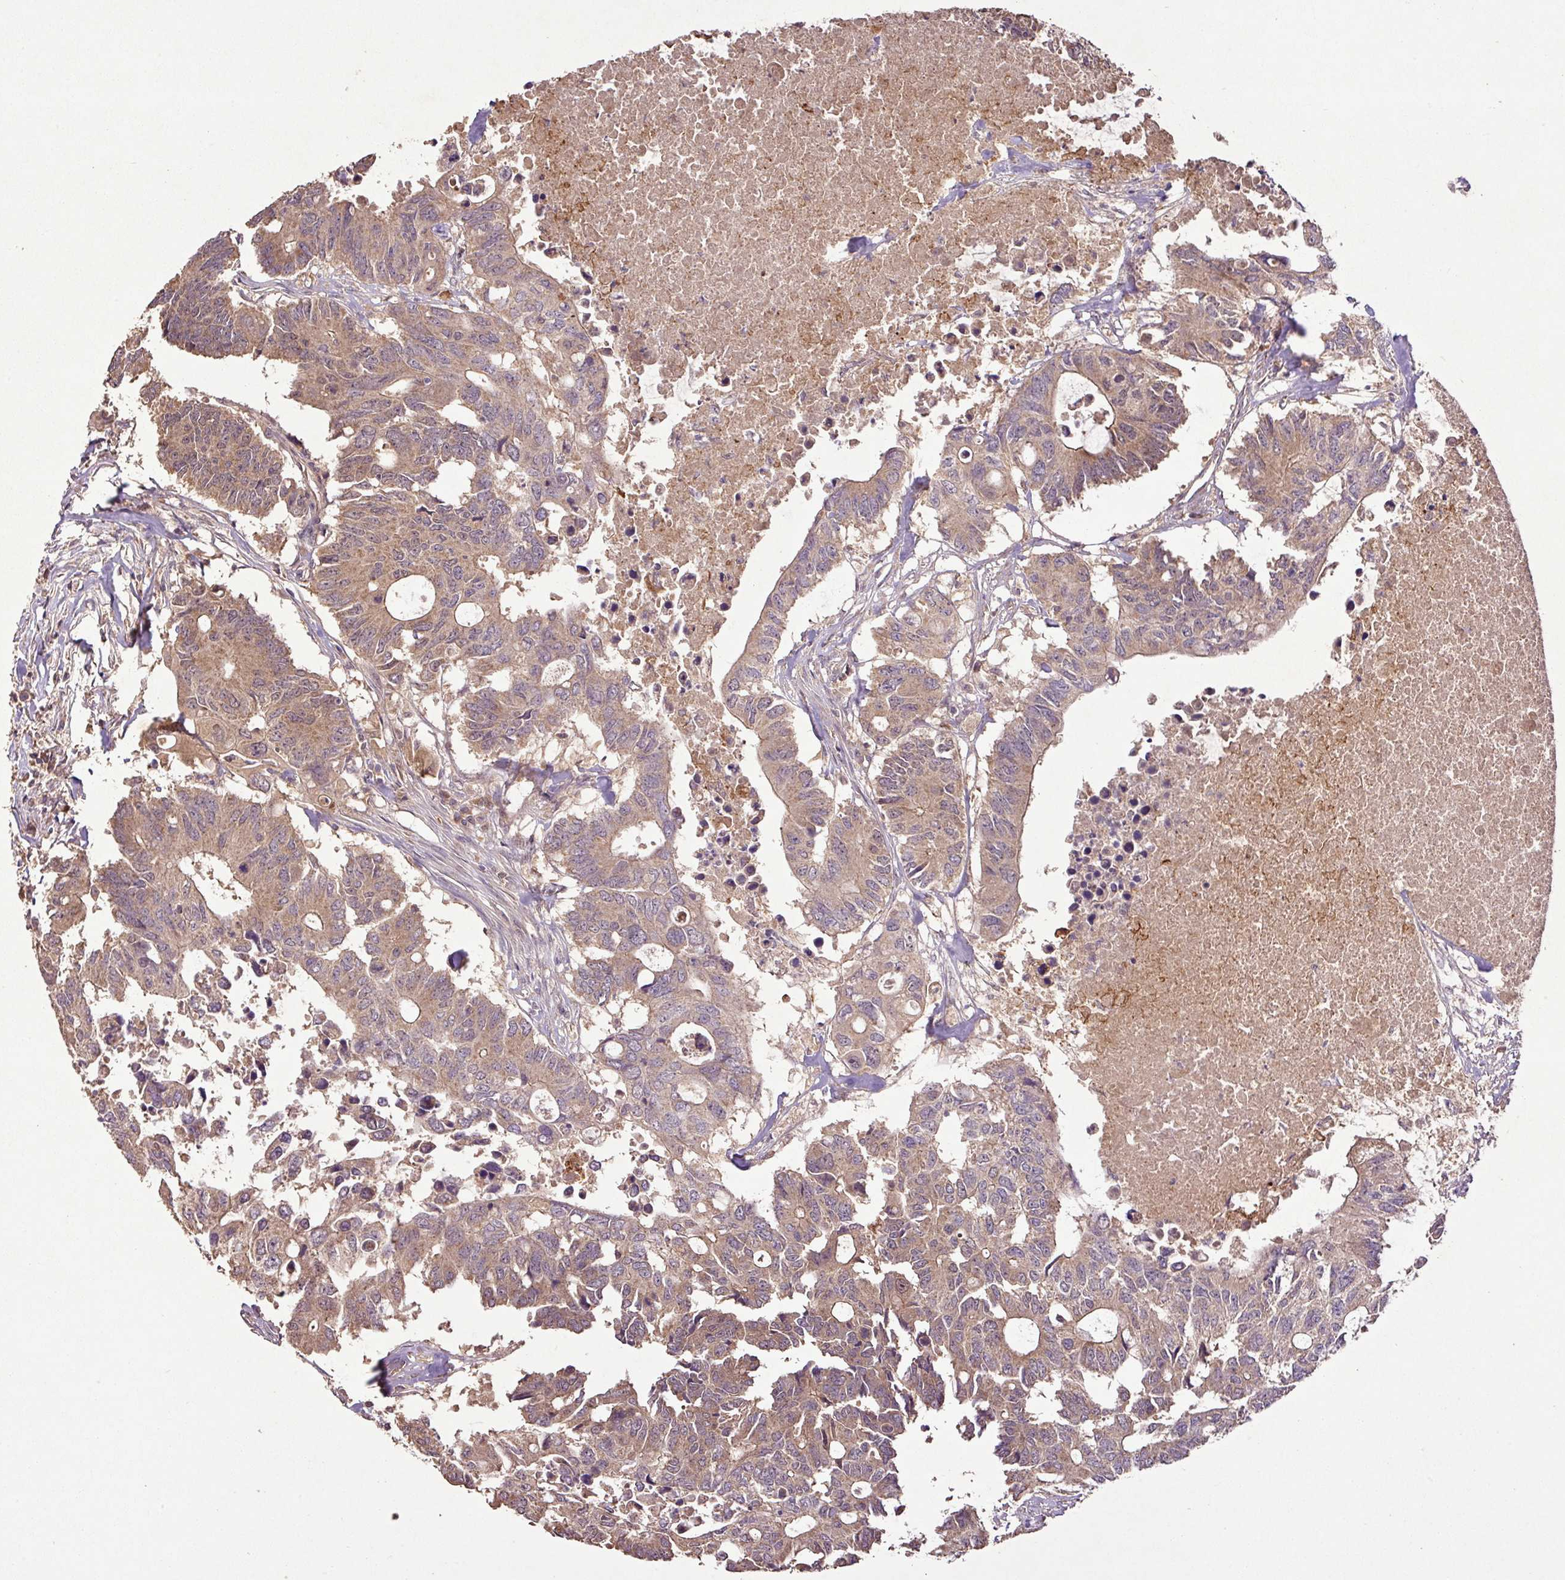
{"staining": {"intensity": "weak", "quantity": ">75%", "location": "cytoplasmic/membranous,nuclear"}, "tissue": "colorectal cancer", "cell_type": "Tumor cells", "image_type": "cancer", "snomed": [{"axis": "morphology", "description": "Adenocarcinoma, NOS"}, {"axis": "topography", "description": "Colon"}], "caption": "Colorectal adenocarcinoma tissue displays weak cytoplasmic/membranous and nuclear positivity in about >75% of tumor cells", "gene": "FAIM", "patient": {"sex": "male", "age": 71}}